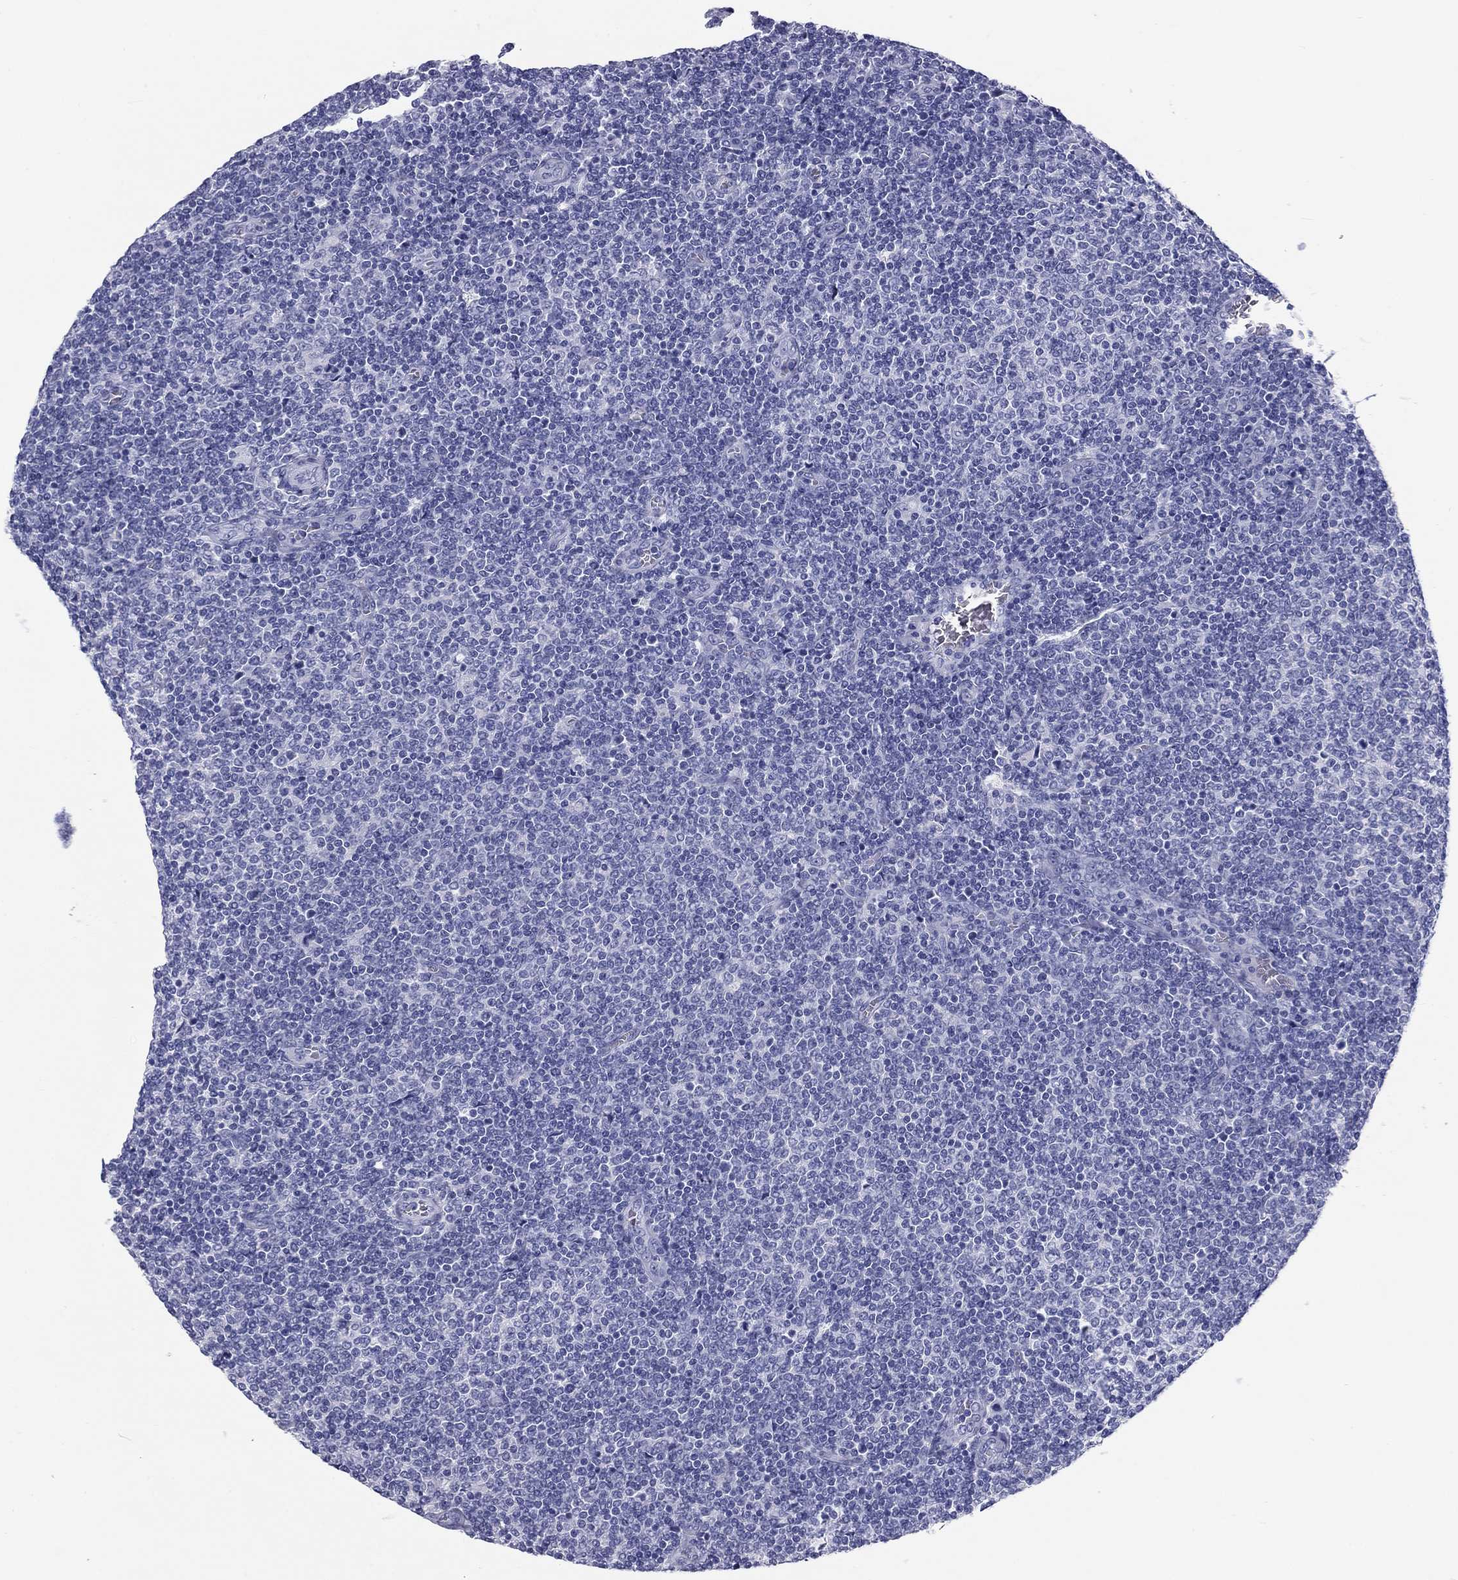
{"staining": {"intensity": "negative", "quantity": "none", "location": "none"}, "tissue": "lymphoma", "cell_type": "Tumor cells", "image_type": "cancer", "snomed": [{"axis": "morphology", "description": "Malignant lymphoma, non-Hodgkin's type, Low grade"}, {"axis": "topography", "description": "Lymph node"}], "caption": "Lymphoma was stained to show a protein in brown. There is no significant expression in tumor cells.", "gene": "DNALI1", "patient": {"sex": "male", "age": 52}}